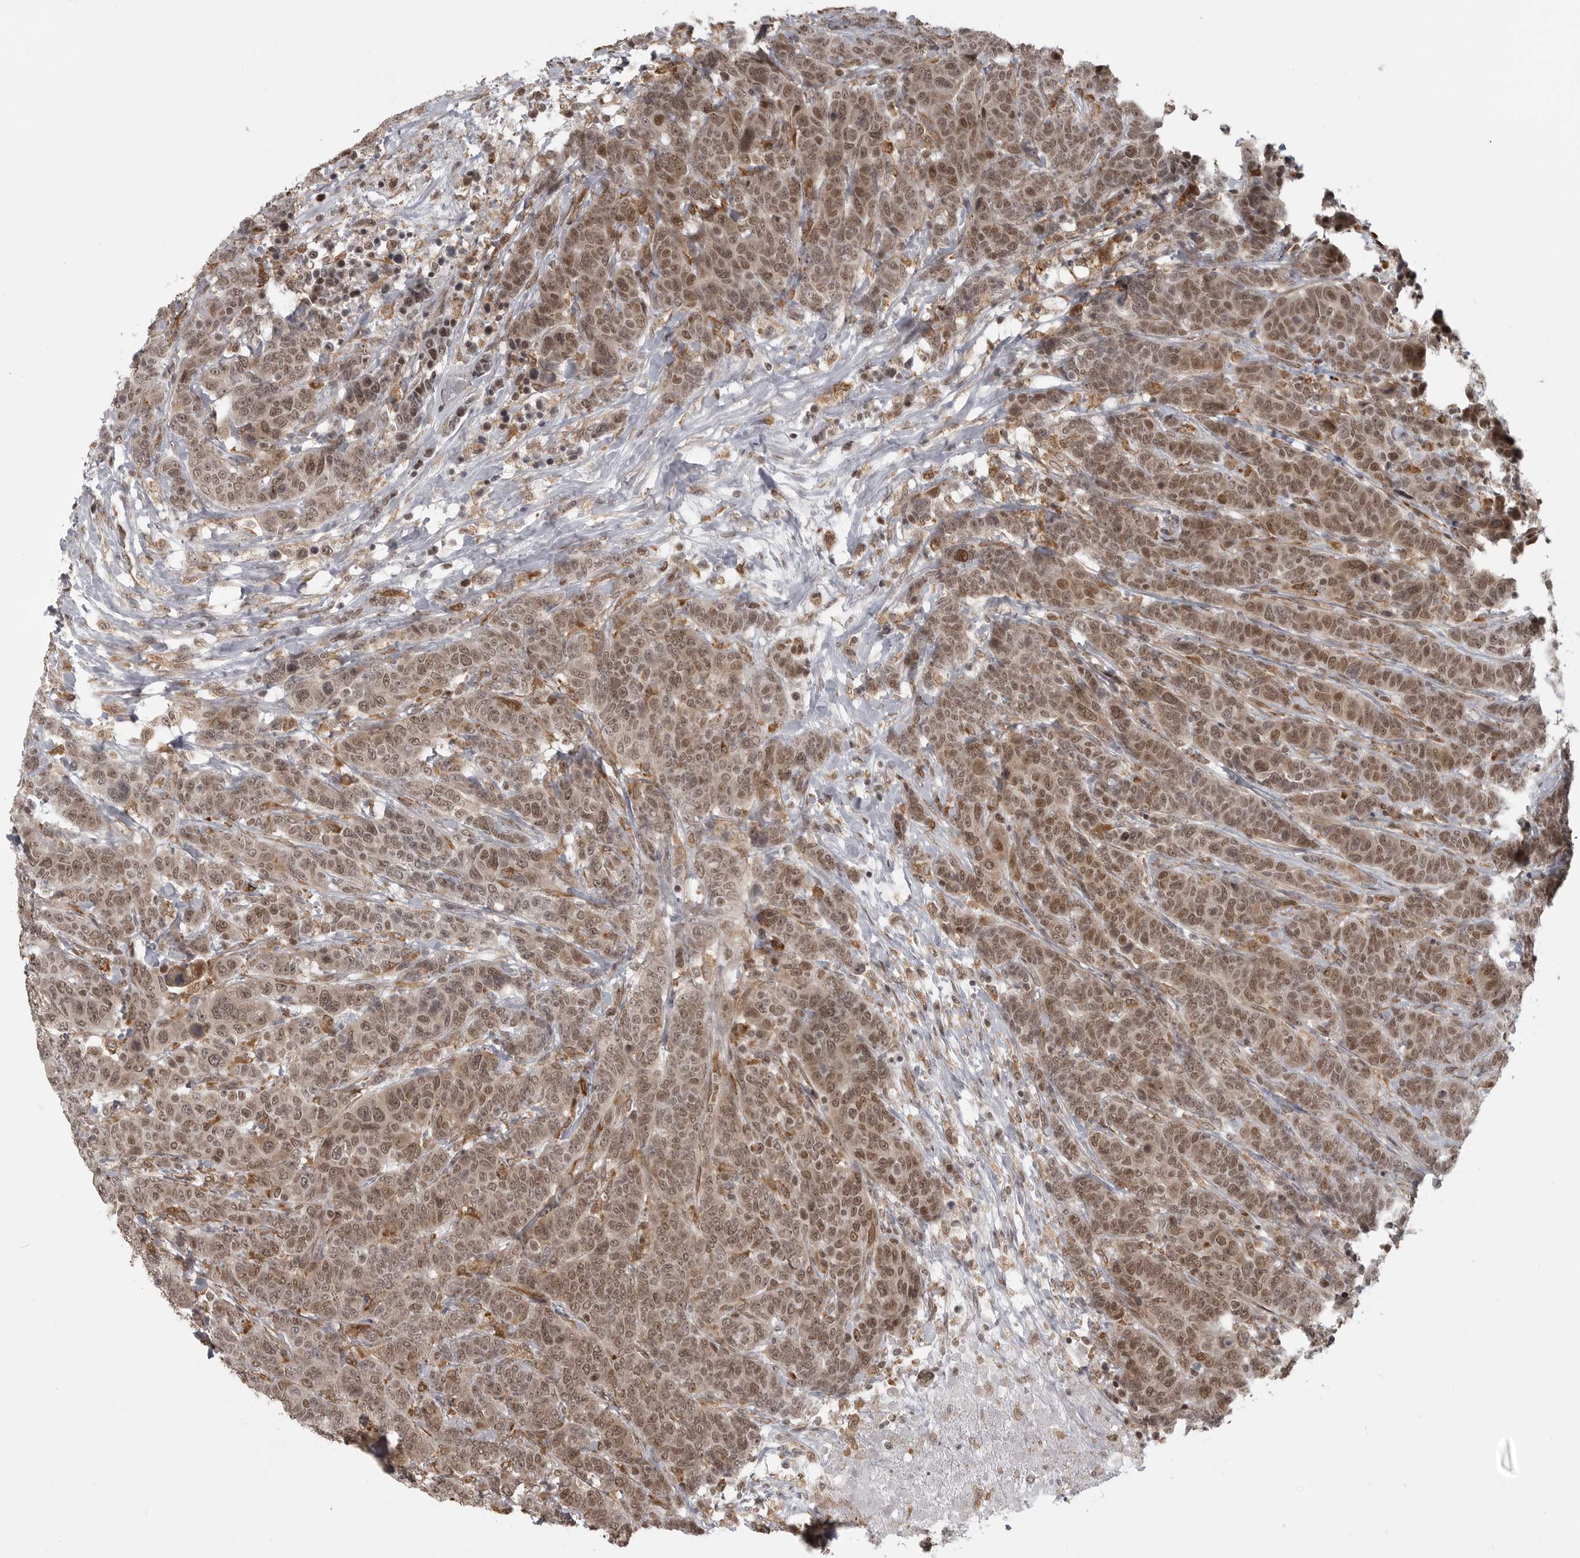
{"staining": {"intensity": "moderate", "quantity": ">75%", "location": "nuclear"}, "tissue": "breast cancer", "cell_type": "Tumor cells", "image_type": "cancer", "snomed": [{"axis": "morphology", "description": "Duct carcinoma"}, {"axis": "topography", "description": "Breast"}], "caption": "A brown stain shows moderate nuclear staining of a protein in invasive ductal carcinoma (breast) tumor cells.", "gene": "ISG20L2", "patient": {"sex": "female", "age": 37}}